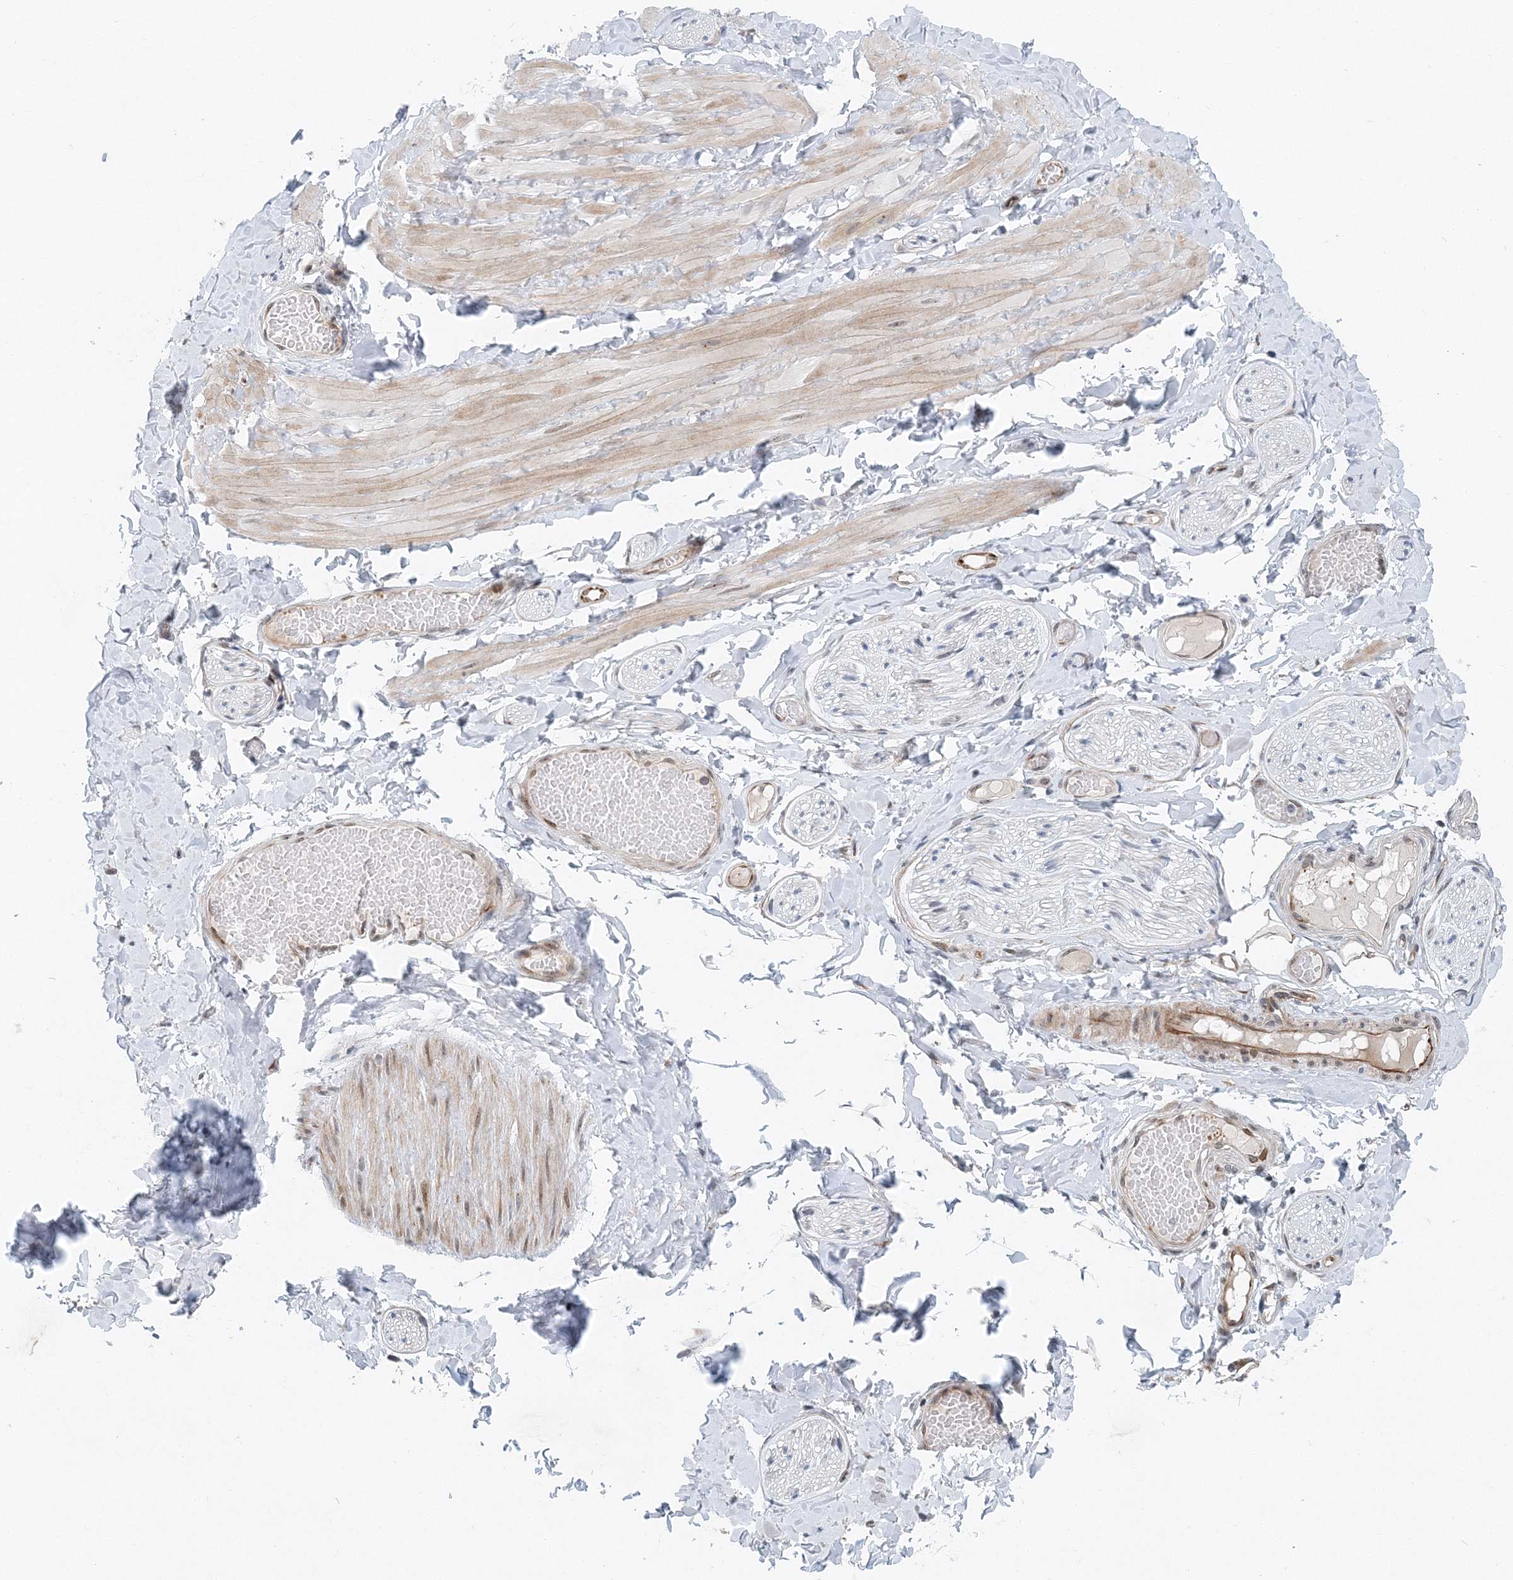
{"staining": {"intensity": "weak", "quantity": "25%-75%", "location": "cytoplasmic/membranous"}, "tissue": "adipose tissue", "cell_type": "Adipocytes", "image_type": "normal", "snomed": [{"axis": "morphology", "description": "Normal tissue, NOS"}, {"axis": "topography", "description": "Adipose tissue"}, {"axis": "topography", "description": "Vascular tissue"}, {"axis": "topography", "description": "Peripheral nerve tissue"}], "caption": "A high-resolution image shows immunohistochemistry staining of normal adipose tissue, which exhibits weak cytoplasmic/membranous expression in approximately 25%-75% of adipocytes.", "gene": "UIMC1", "patient": {"sex": "male", "age": 25}}